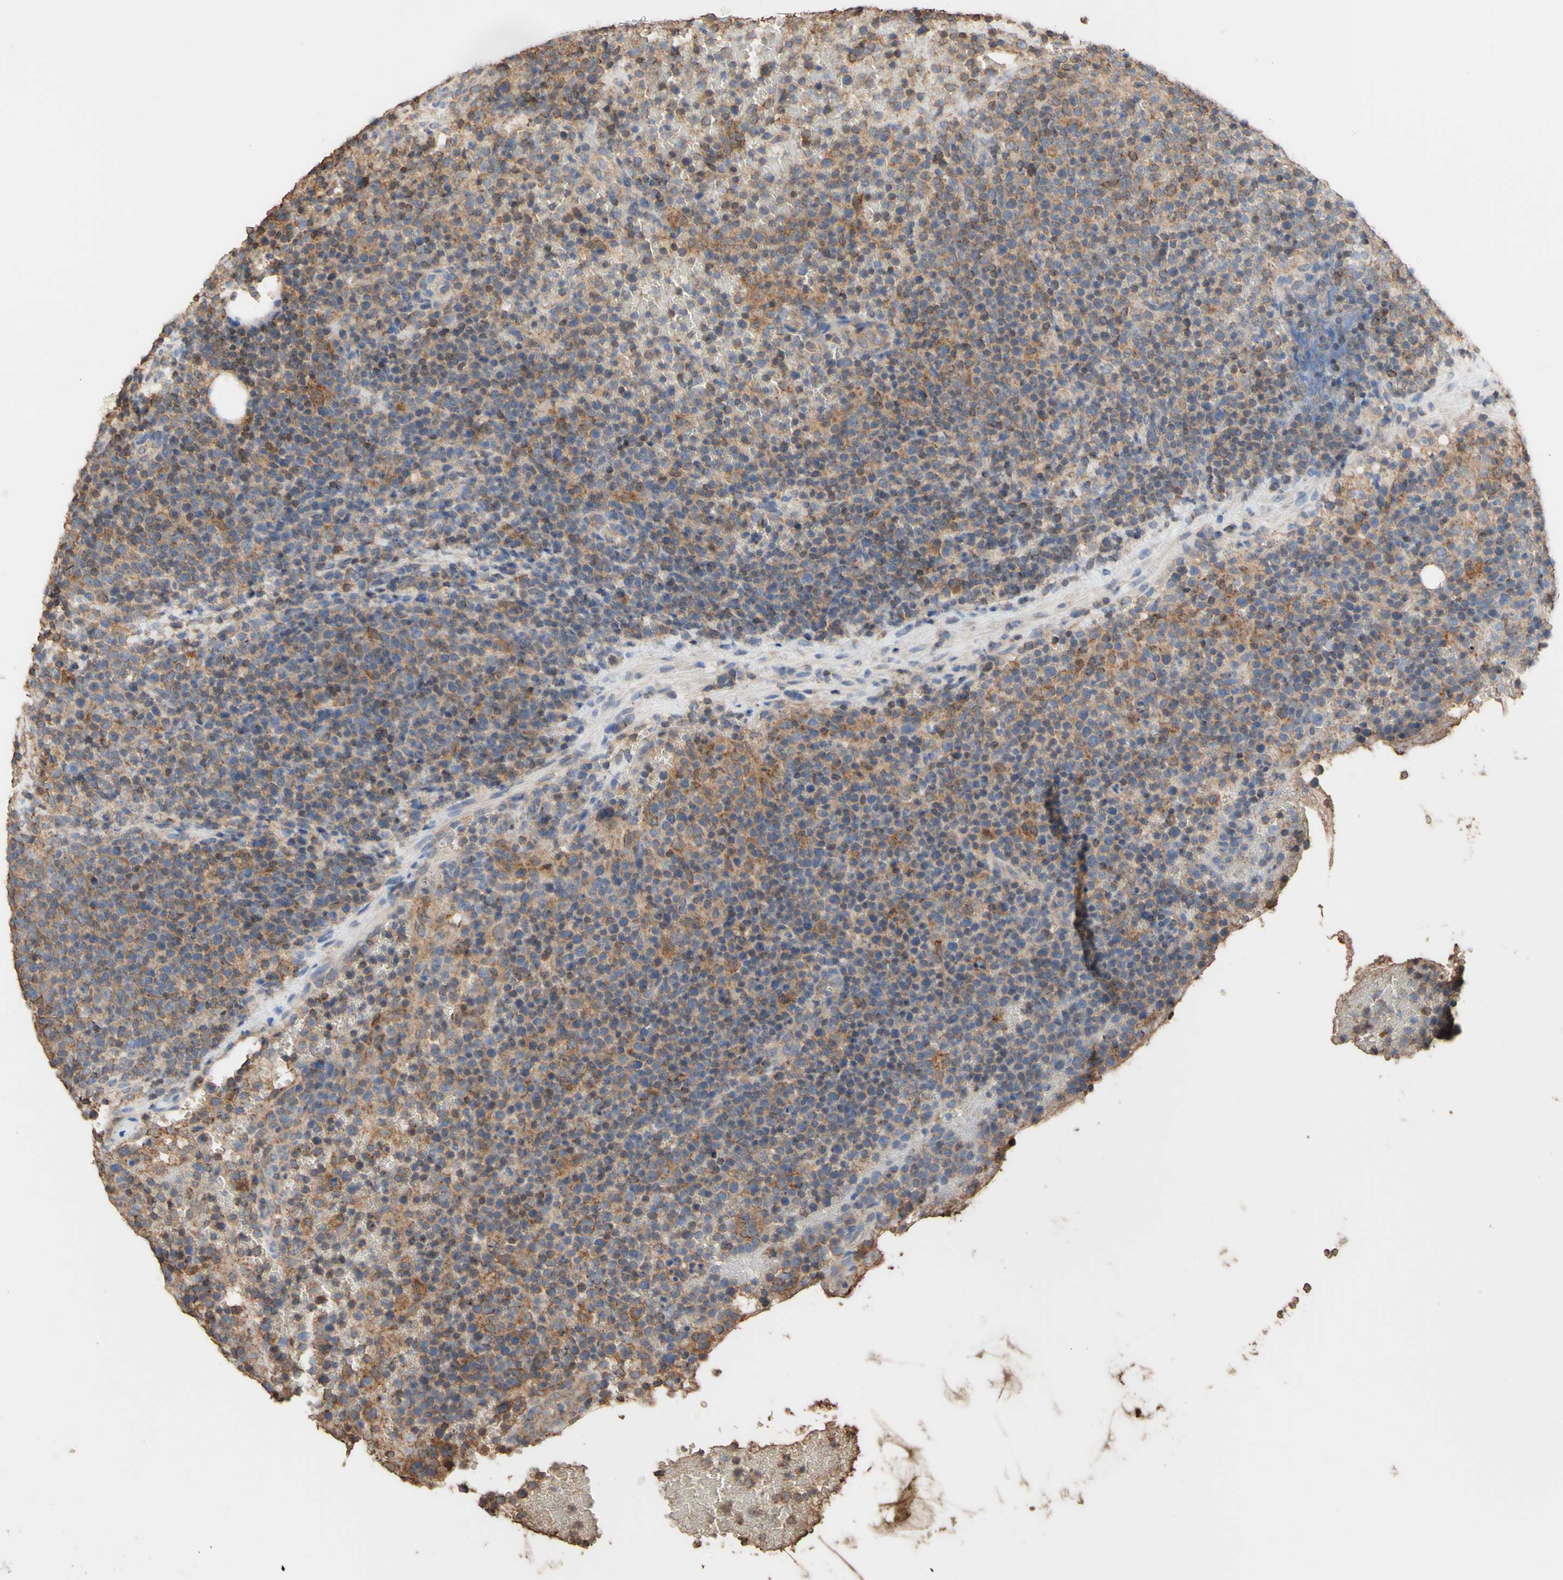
{"staining": {"intensity": "moderate", "quantity": ">75%", "location": "cytoplasmic/membranous"}, "tissue": "lymphoma", "cell_type": "Tumor cells", "image_type": "cancer", "snomed": [{"axis": "morphology", "description": "Malignant lymphoma, non-Hodgkin's type, High grade"}, {"axis": "topography", "description": "Lymph node"}], "caption": "Moderate cytoplasmic/membranous staining is seen in about >75% of tumor cells in malignant lymphoma, non-Hodgkin's type (high-grade). The staining was performed using DAB, with brown indicating positive protein expression. Nuclei are stained blue with hematoxylin.", "gene": "ALDH9A1", "patient": {"sex": "male", "age": 61}}